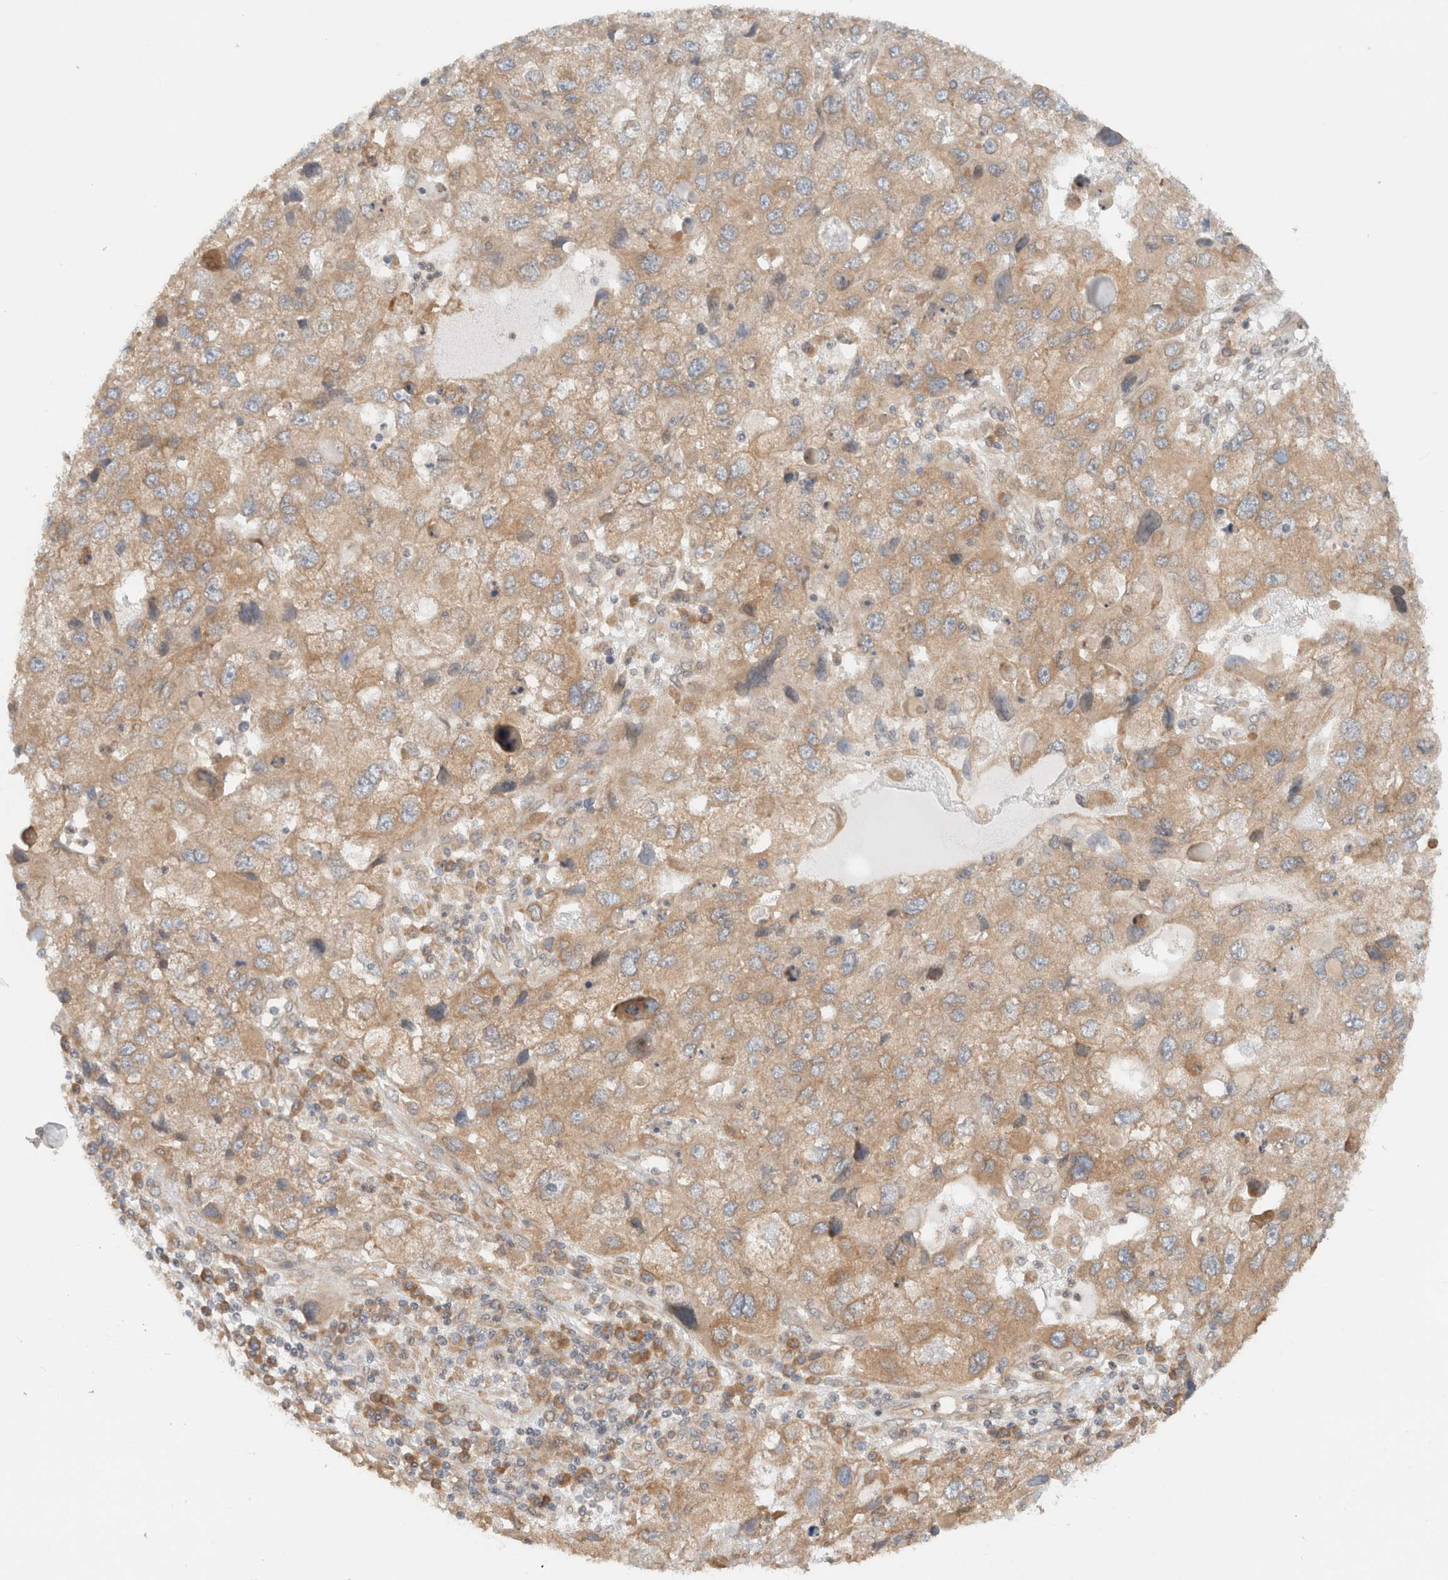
{"staining": {"intensity": "weak", "quantity": ">75%", "location": "cytoplasmic/membranous"}, "tissue": "endometrial cancer", "cell_type": "Tumor cells", "image_type": "cancer", "snomed": [{"axis": "morphology", "description": "Adenocarcinoma, NOS"}, {"axis": "topography", "description": "Endometrium"}], "caption": "IHC (DAB) staining of human endometrial cancer (adenocarcinoma) shows weak cytoplasmic/membranous protein expression in about >75% of tumor cells. The staining was performed using DAB (3,3'-diaminobenzidine), with brown indicating positive protein expression. Nuclei are stained blue with hematoxylin.", "gene": "ARFGEF2", "patient": {"sex": "female", "age": 49}}